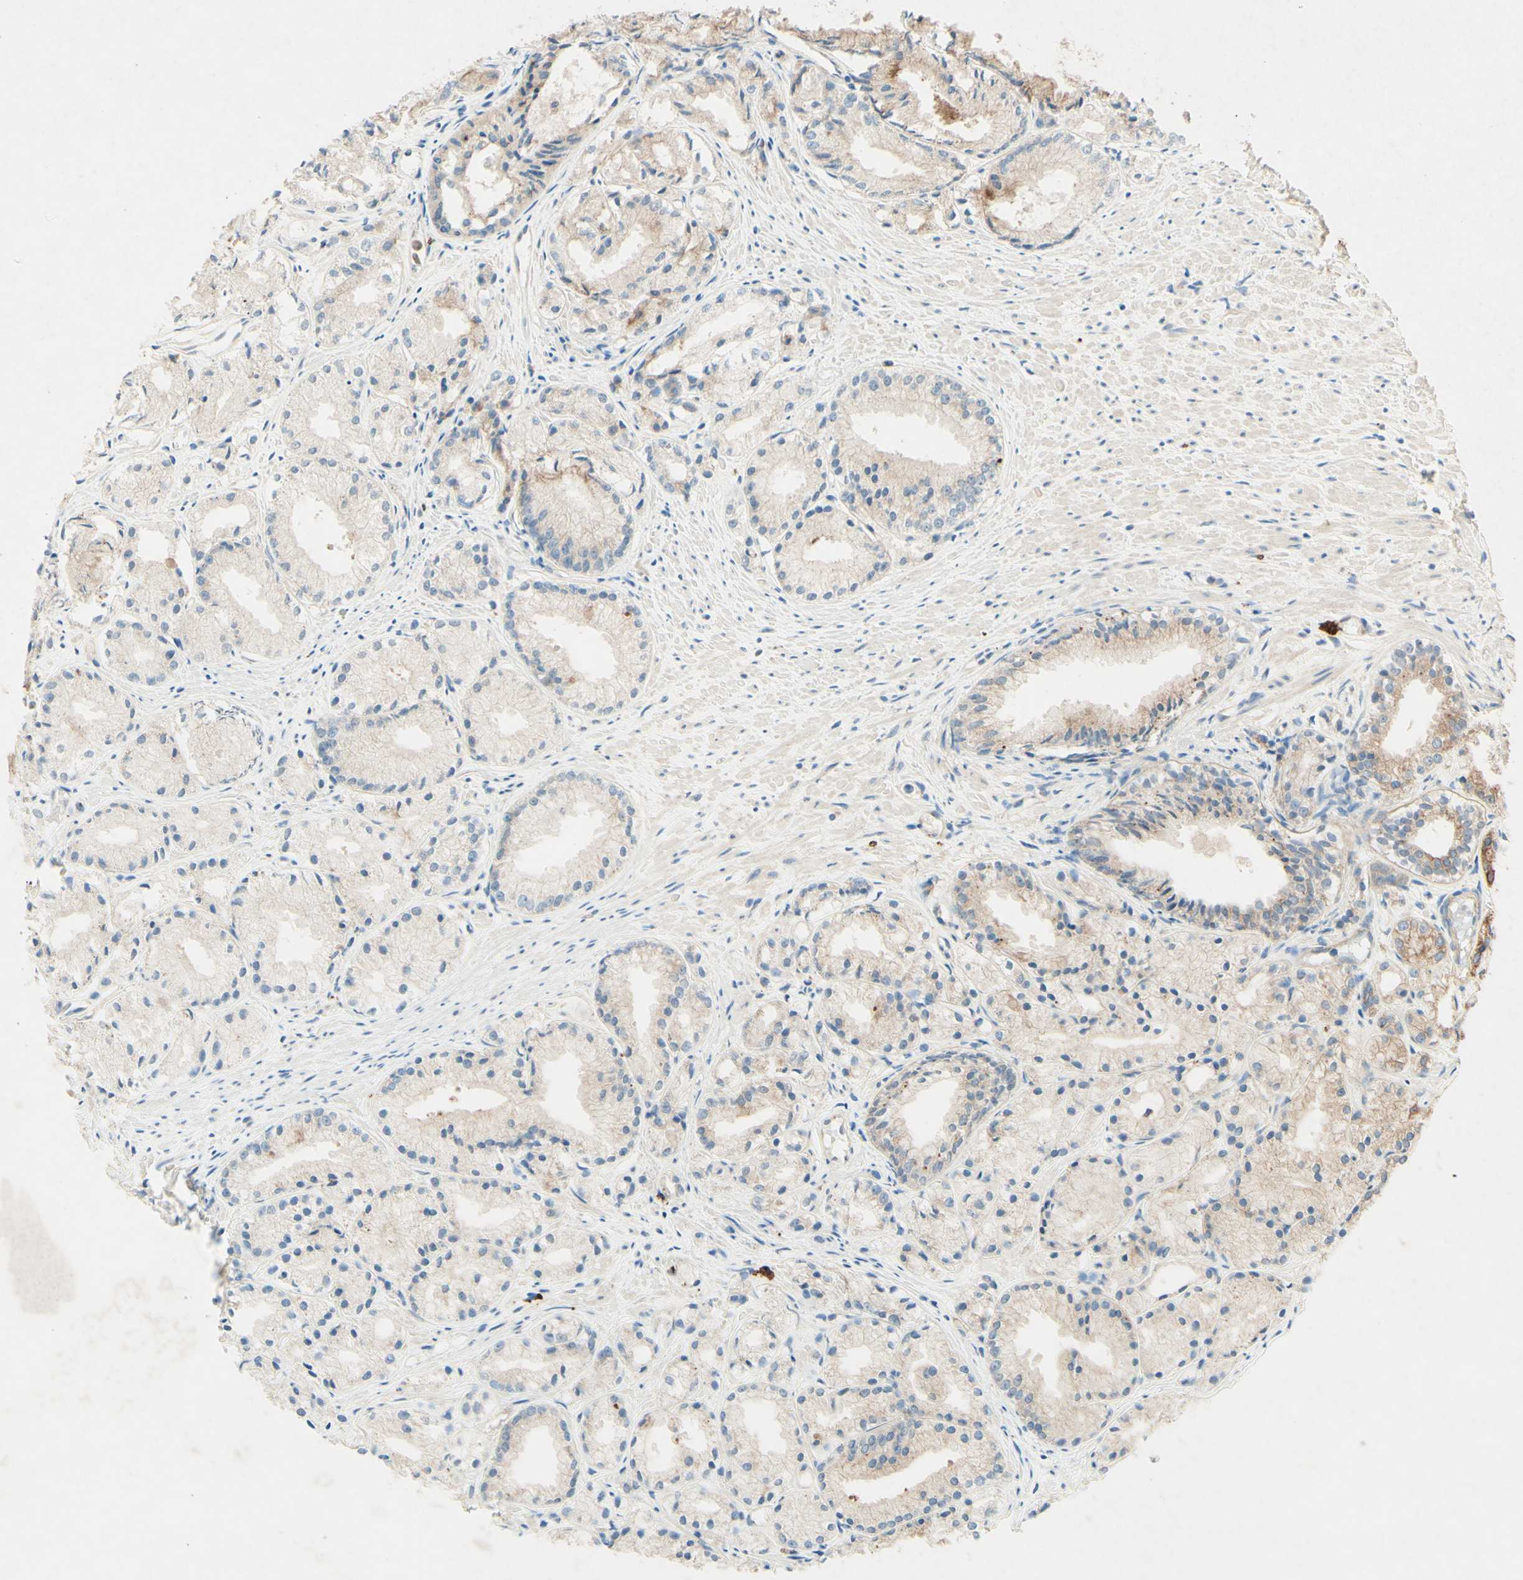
{"staining": {"intensity": "weak", "quantity": ">75%", "location": "cytoplasmic/membranous"}, "tissue": "prostate cancer", "cell_type": "Tumor cells", "image_type": "cancer", "snomed": [{"axis": "morphology", "description": "Adenocarcinoma, Low grade"}, {"axis": "topography", "description": "Prostate"}], "caption": "Immunohistochemistry of human prostate cancer (low-grade adenocarcinoma) shows low levels of weak cytoplasmic/membranous expression in approximately >75% of tumor cells.", "gene": "MTM1", "patient": {"sex": "male", "age": 72}}